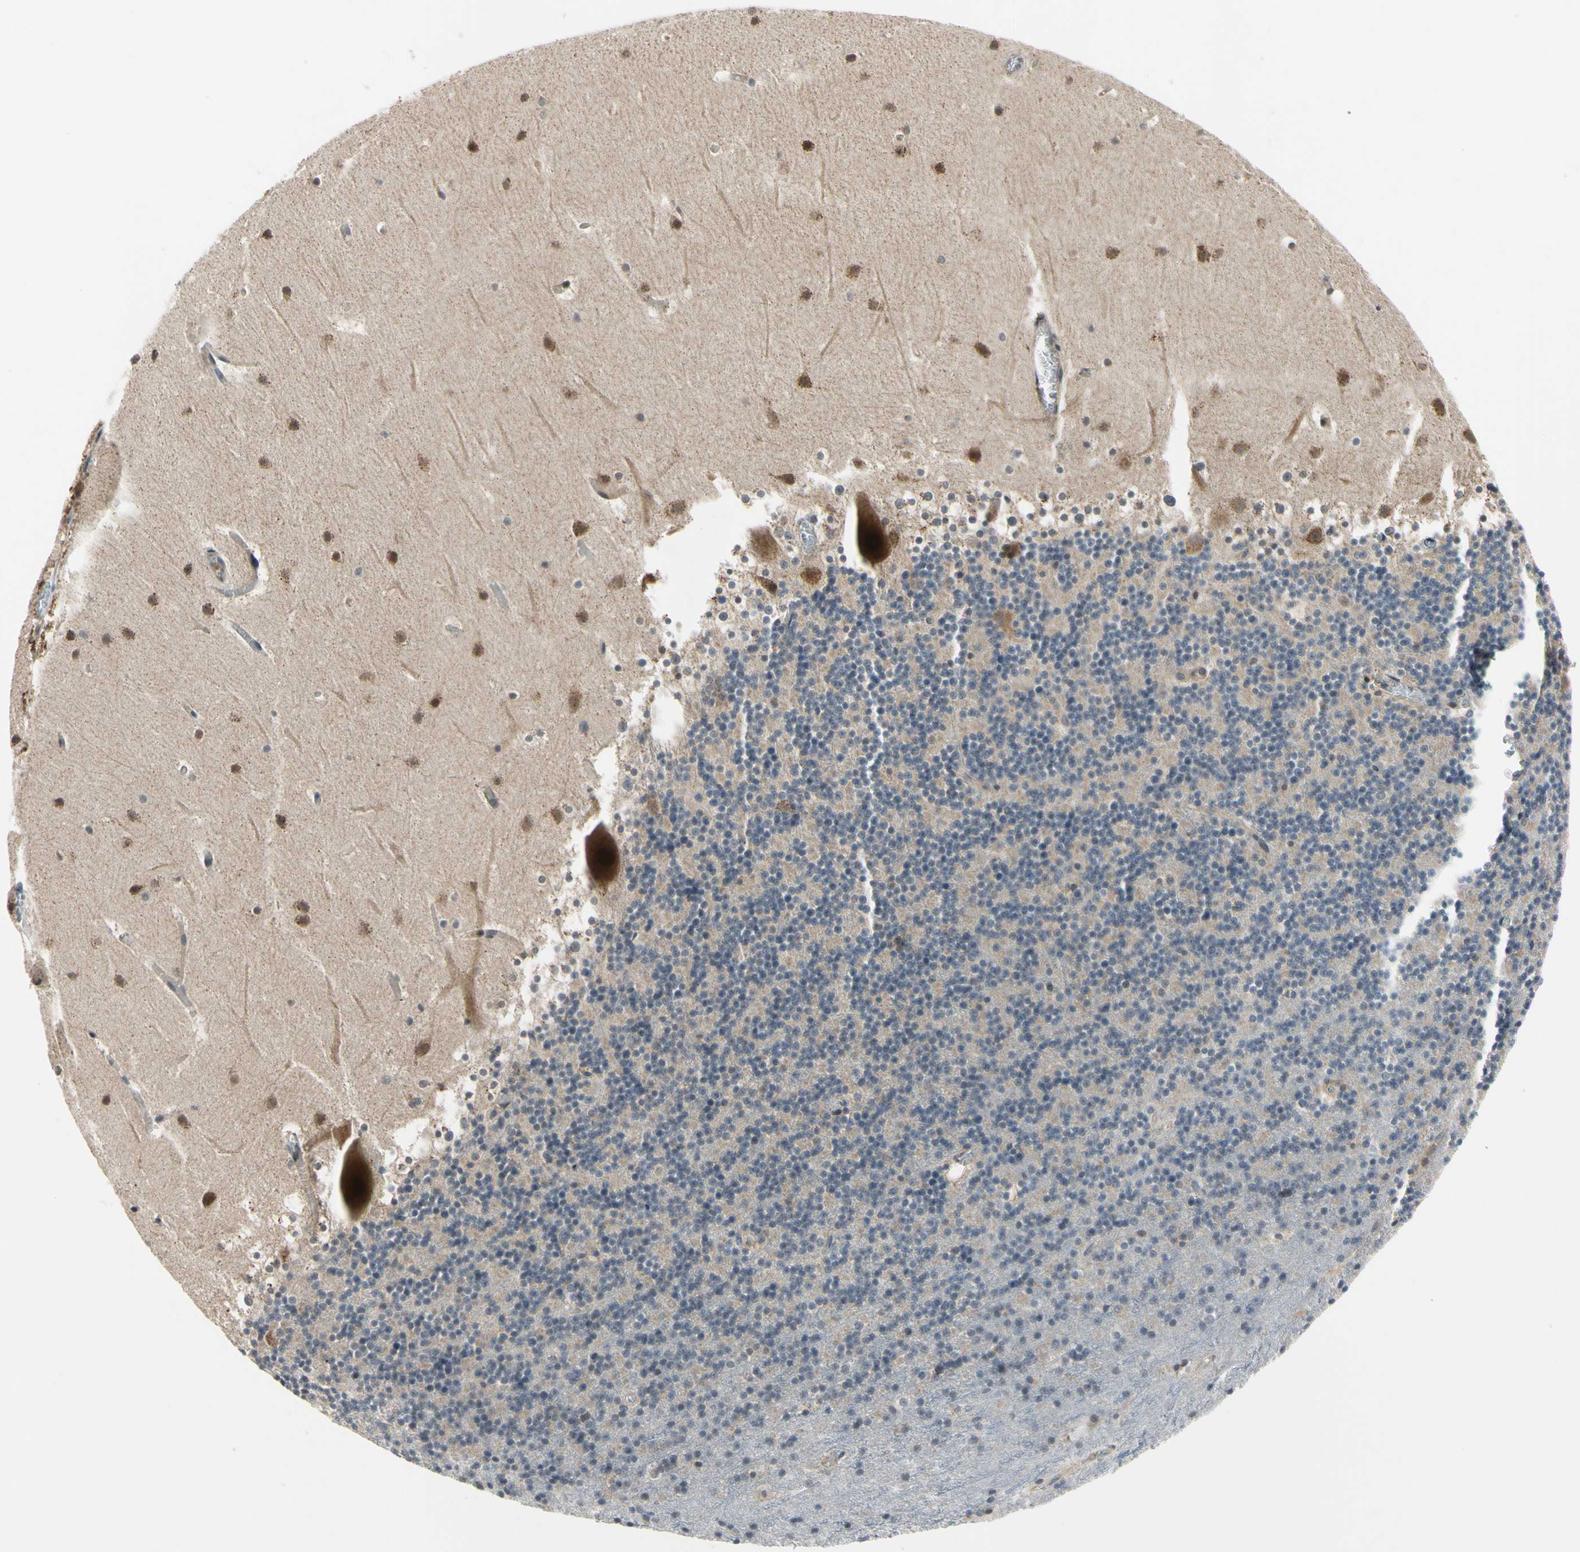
{"staining": {"intensity": "negative", "quantity": "none", "location": "none"}, "tissue": "cerebellum", "cell_type": "Cells in granular layer", "image_type": "normal", "snomed": [{"axis": "morphology", "description": "Normal tissue, NOS"}, {"axis": "topography", "description": "Cerebellum"}], "caption": "An IHC image of normal cerebellum is shown. There is no staining in cells in granular layer of cerebellum.", "gene": "COMMD9", "patient": {"sex": "male", "age": 45}}